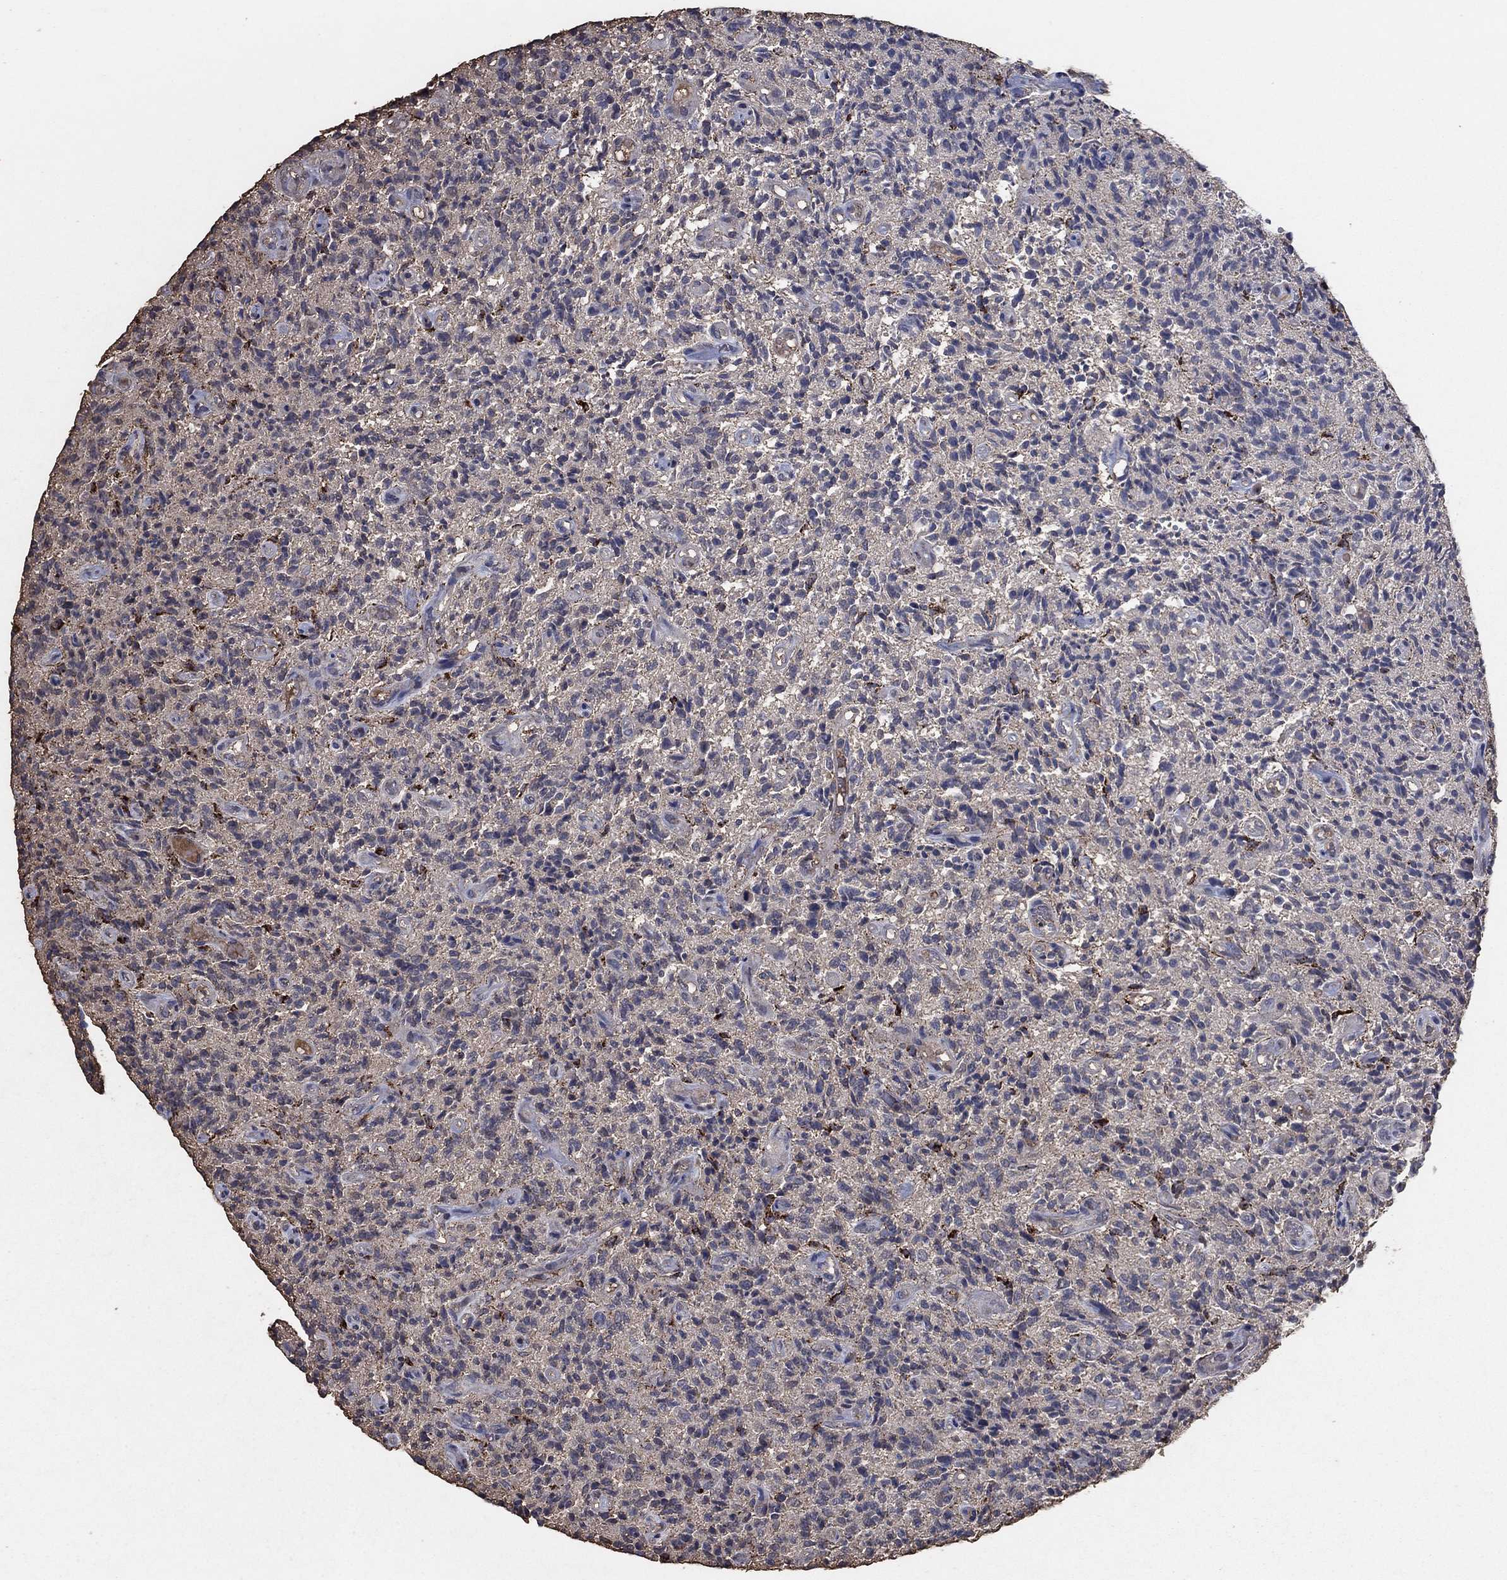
{"staining": {"intensity": "strong", "quantity": "<25%", "location": "cytoplasmic/membranous"}, "tissue": "glioma", "cell_type": "Tumor cells", "image_type": "cancer", "snomed": [{"axis": "morphology", "description": "Glioma, malignant, High grade"}, {"axis": "topography", "description": "Brain"}], "caption": "Strong cytoplasmic/membranous protein staining is seen in approximately <25% of tumor cells in malignant high-grade glioma. (Stains: DAB in brown, nuclei in blue, Microscopy: brightfield microscopy at high magnification).", "gene": "MRPS24", "patient": {"sex": "male", "age": 64}}